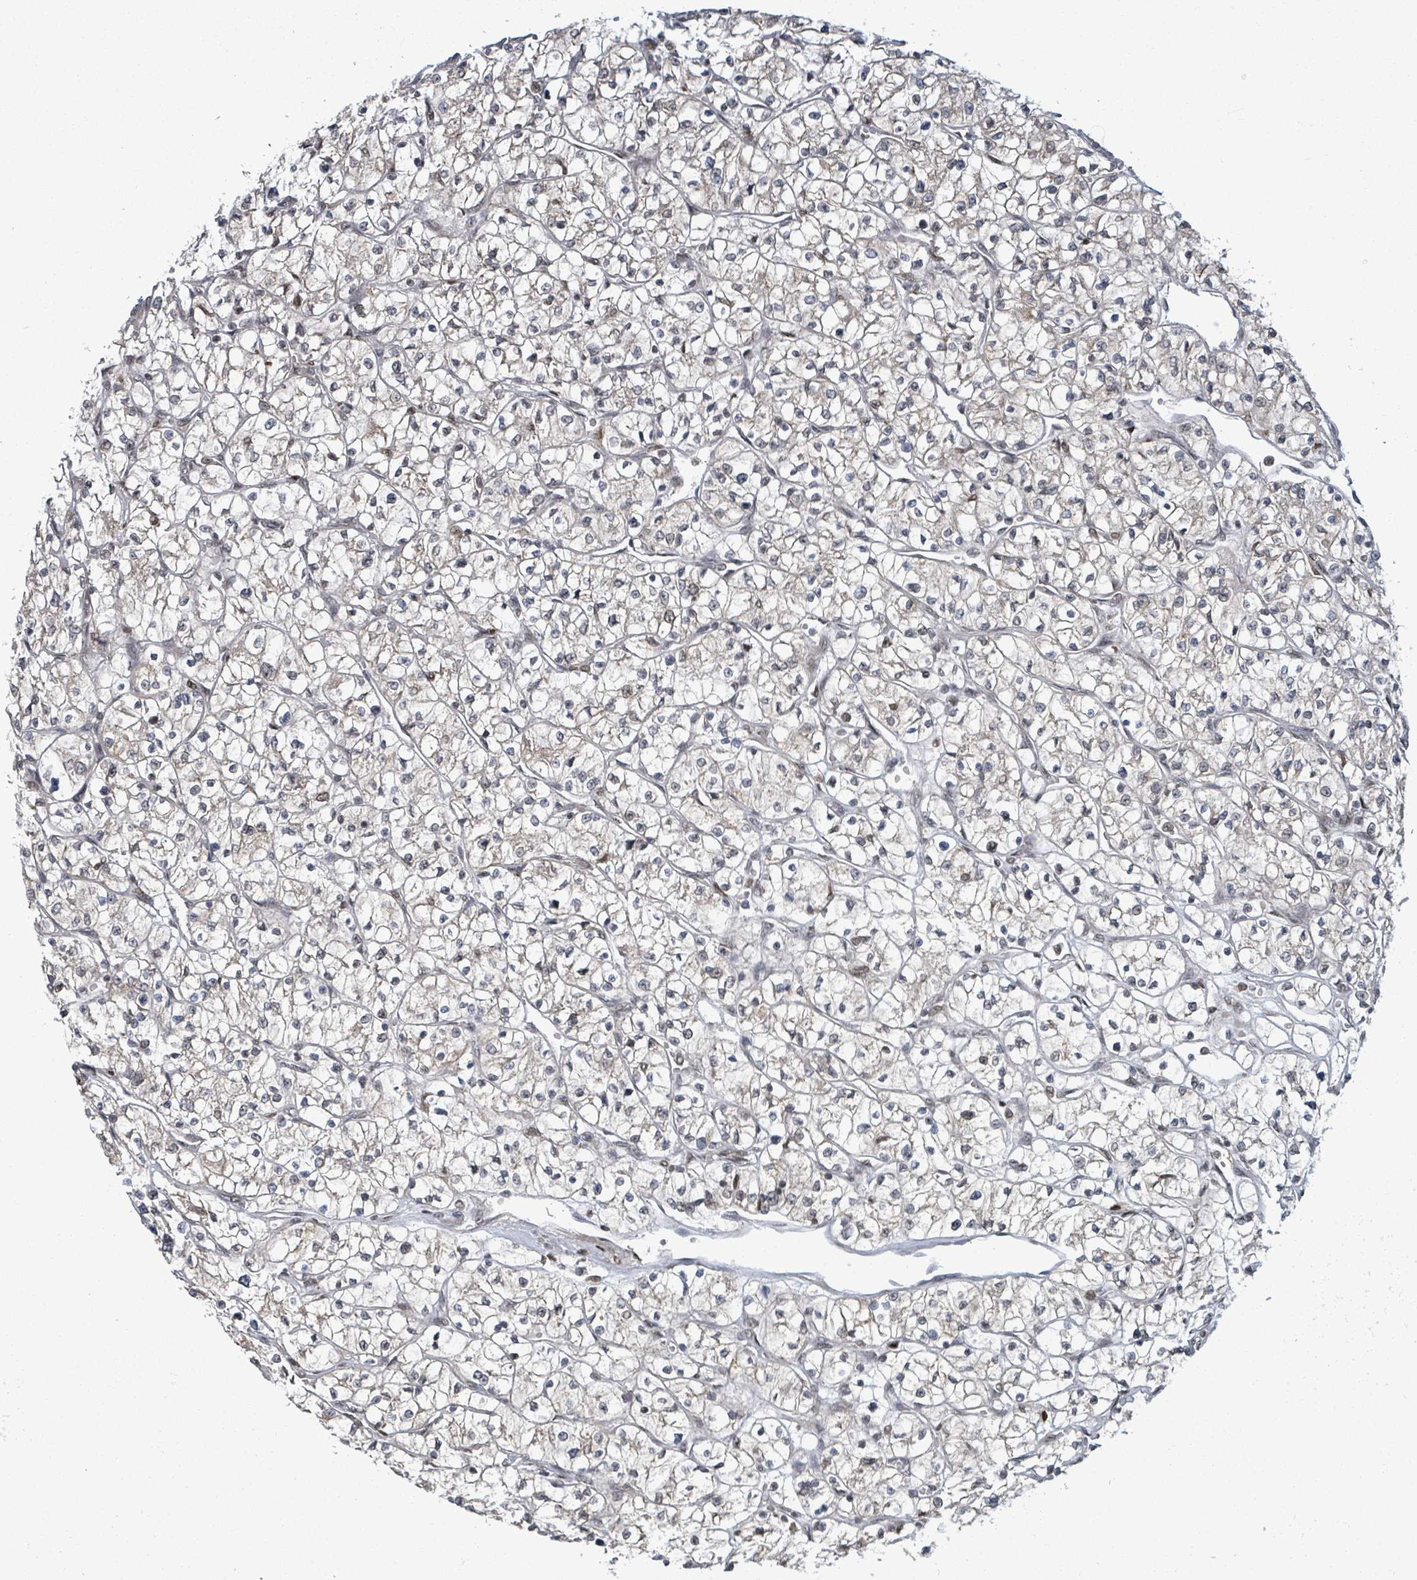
{"staining": {"intensity": "negative", "quantity": "none", "location": "none"}, "tissue": "renal cancer", "cell_type": "Tumor cells", "image_type": "cancer", "snomed": [{"axis": "morphology", "description": "Adenocarcinoma, NOS"}, {"axis": "topography", "description": "Kidney"}], "caption": "This histopathology image is of renal cancer stained with immunohistochemistry (IHC) to label a protein in brown with the nuclei are counter-stained blue. There is no positivity in tumor cells.", "gene": "SBF2", "patient": {"sex": "female", "age": 64}}